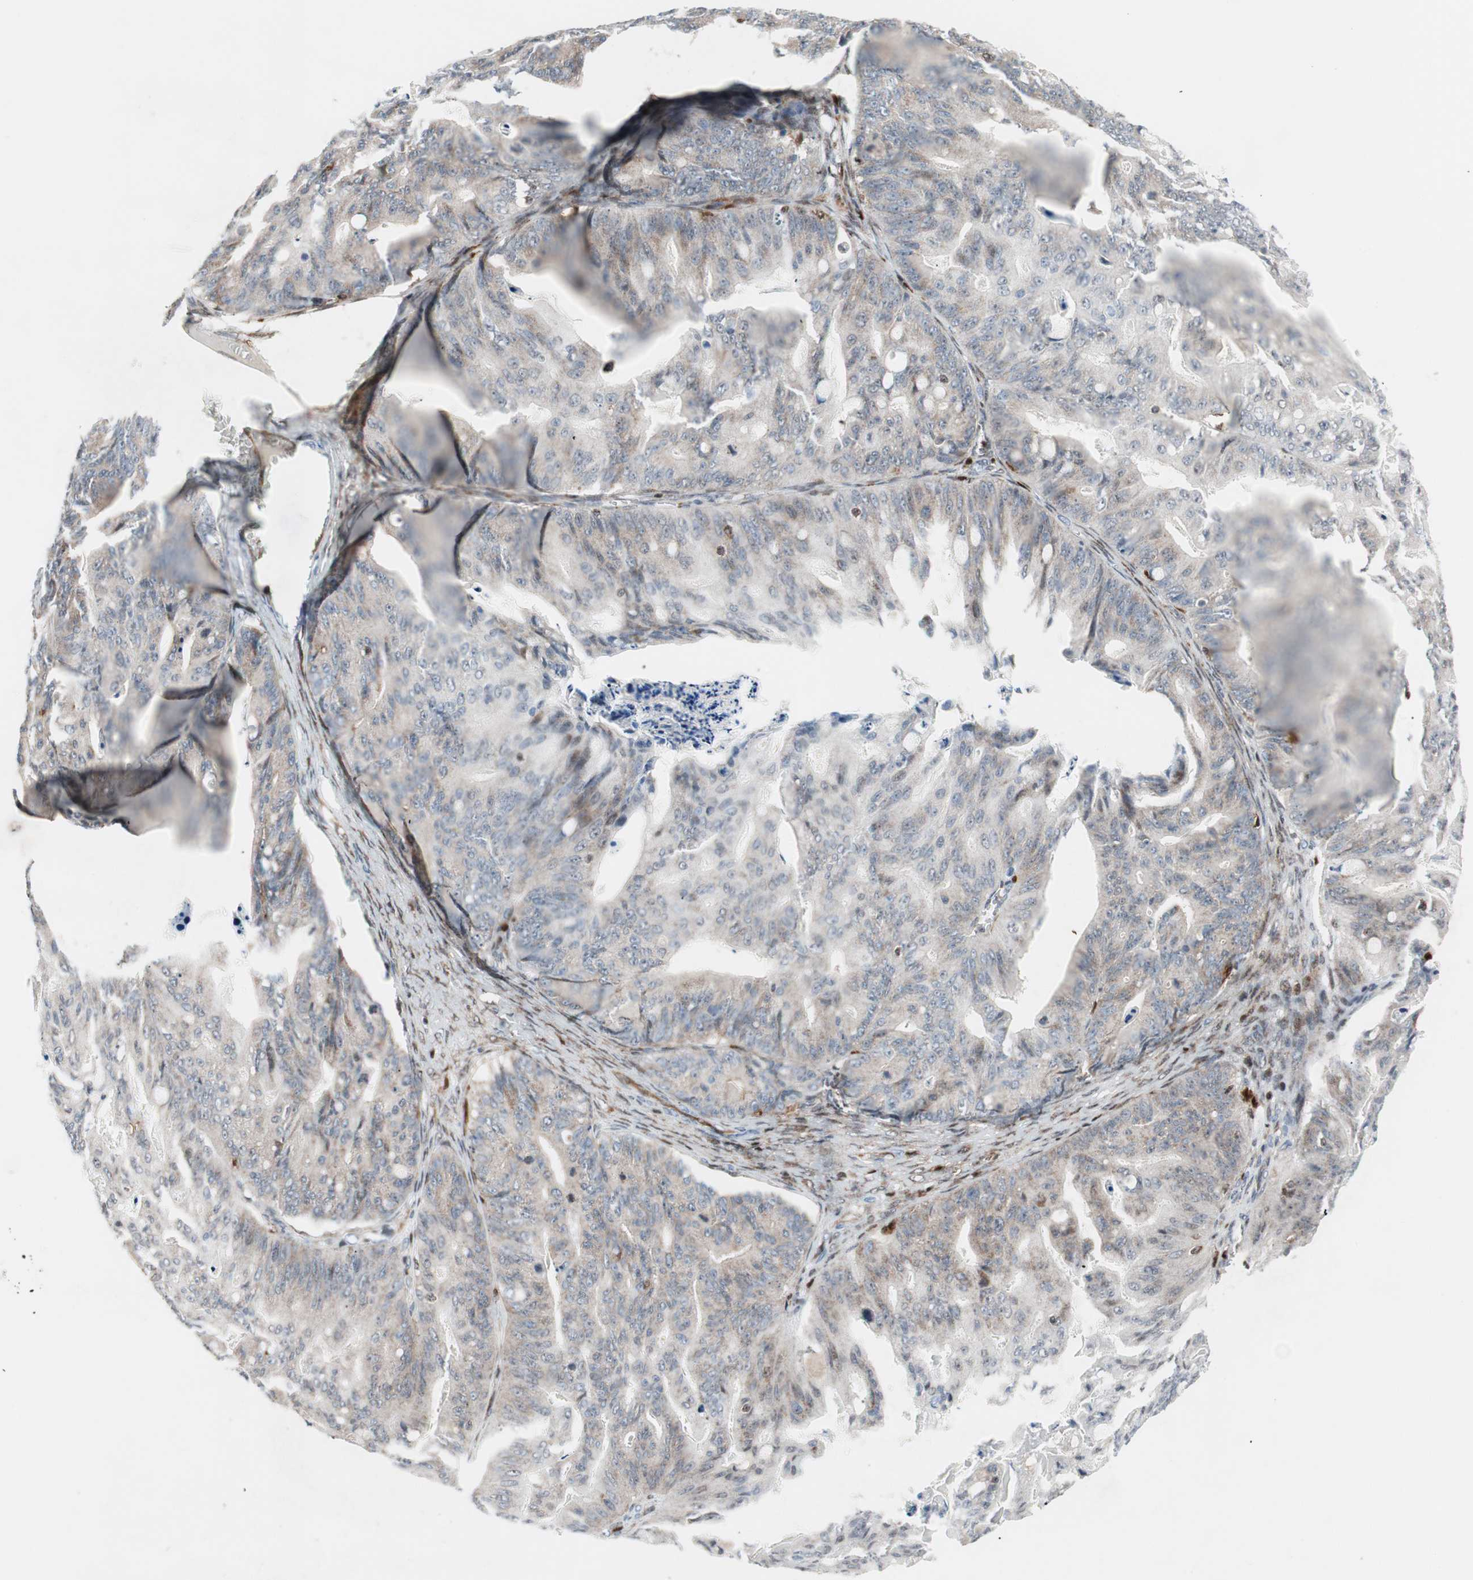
{"staining": {"intensity": "weak", "quantity": "25%-75%", "location": "cytoplasmic/membranous"}, "tissue": "ovarian cancer", "cell_type": "Tumor cells", "image_type": "cancer", "snomed": [{"axis": "morphology", "description": "Cystadenocarcinoma, mucinous, NOS"}, {"axis": "topography", "description": "Ovary"}], "caption": "Immunohistochemistry (IHC) photomicrograph of mucinous cystadenocarcinoma (ovarian) stained for a protein (brown), which displays low levels of weak cytoplasmic/membranous expression in approximately 25%-75% of tumor cells.", "gene": "RGS10", "patient": {"sex": "female", "age": 36}}